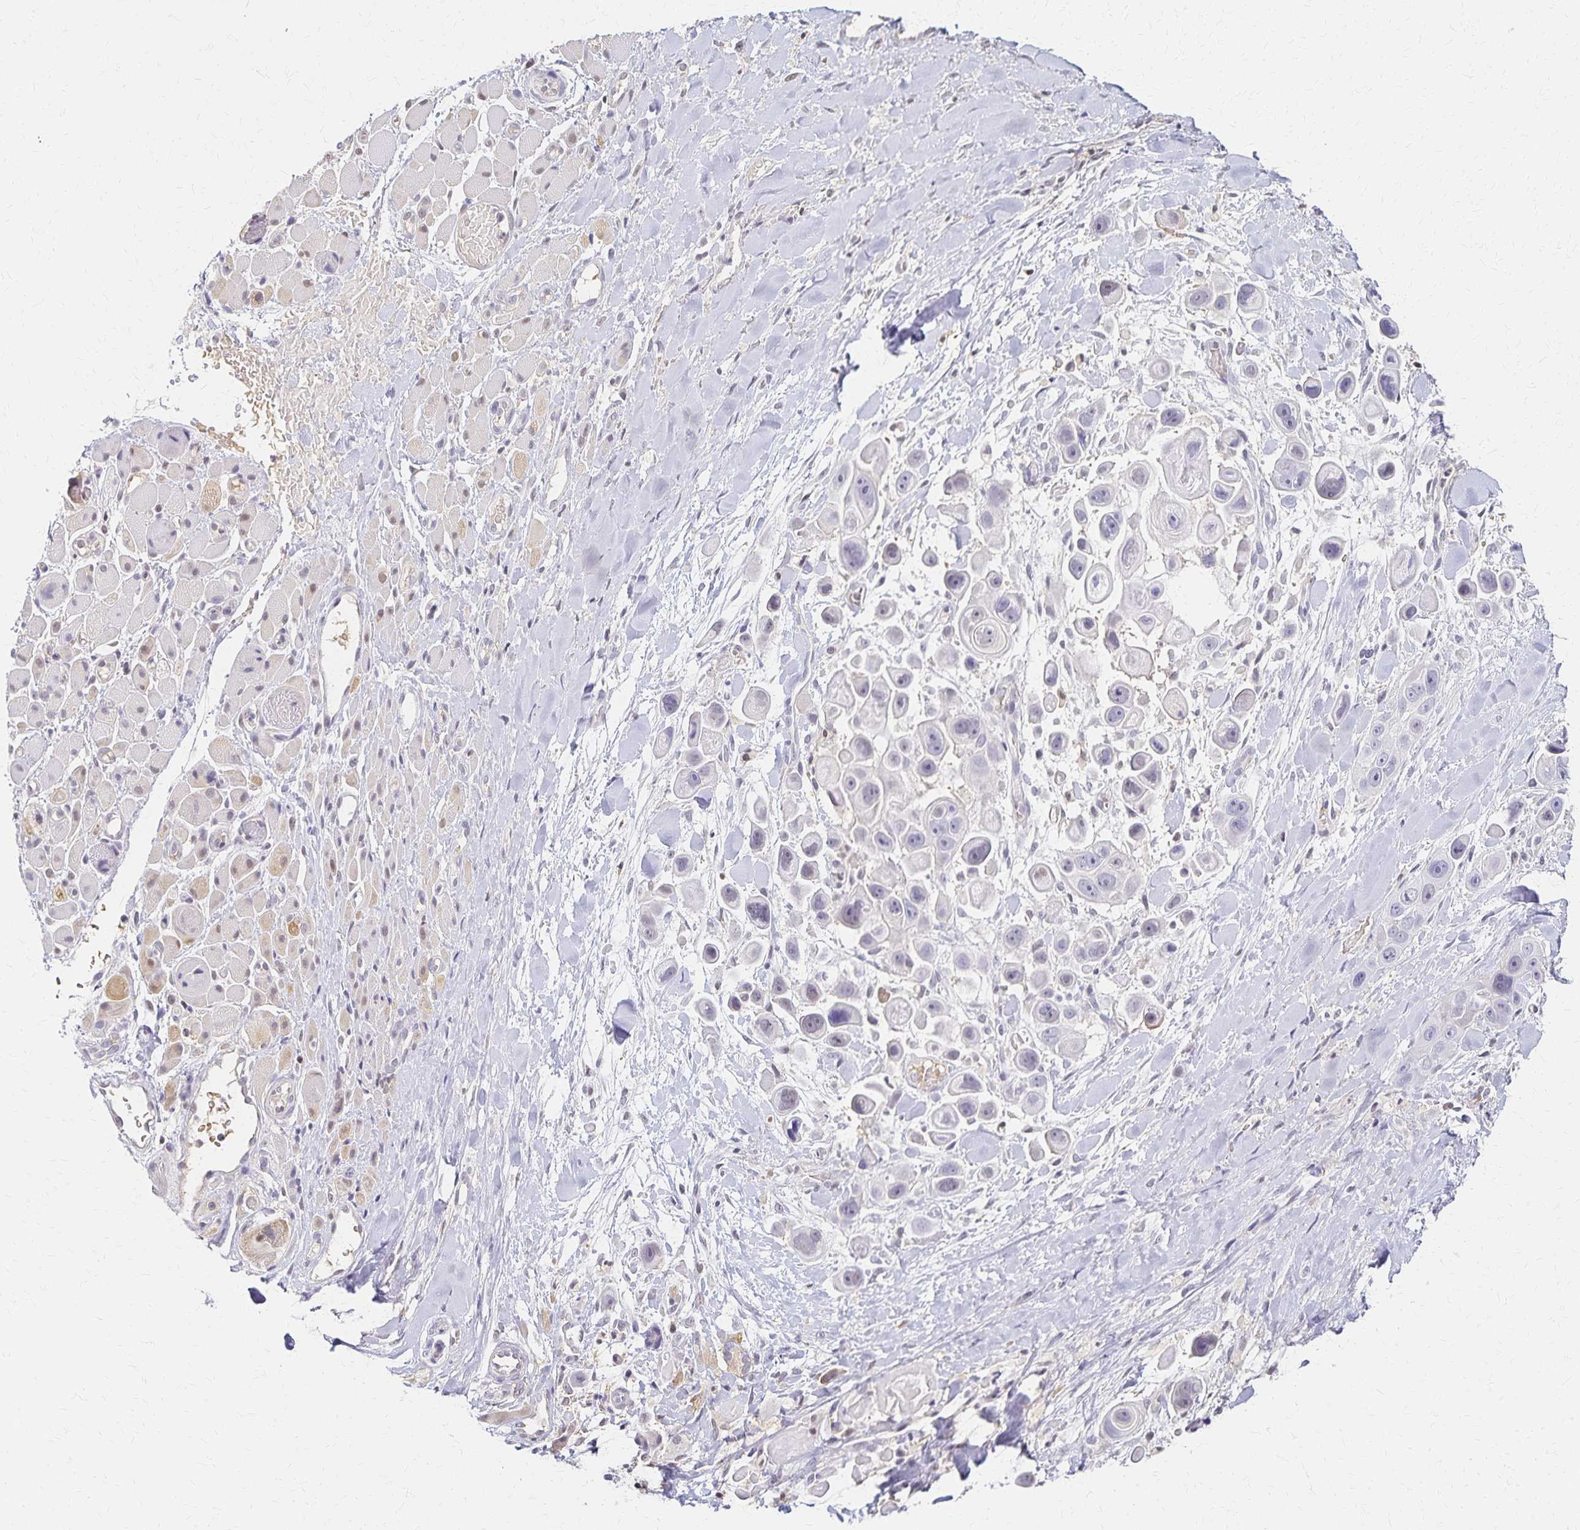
{"staining": {"intensity": "negative", "quantity": "none", "location": "none"}, "tissue": "skin cancer", "cell_type": "Tumor cells", "image_type": "cancer", "snomed": [{"axis": "morphology", "description": "Squamous cell carcinoma, NOS"}, {"axis": "topography", "description": "Skin"}], "caption": "The photomicrograph demonstrates no significant expression in tumor cells of skin cancer.", "gene": "AZGP1", "patient": {"sex": "male", "age": 67}}